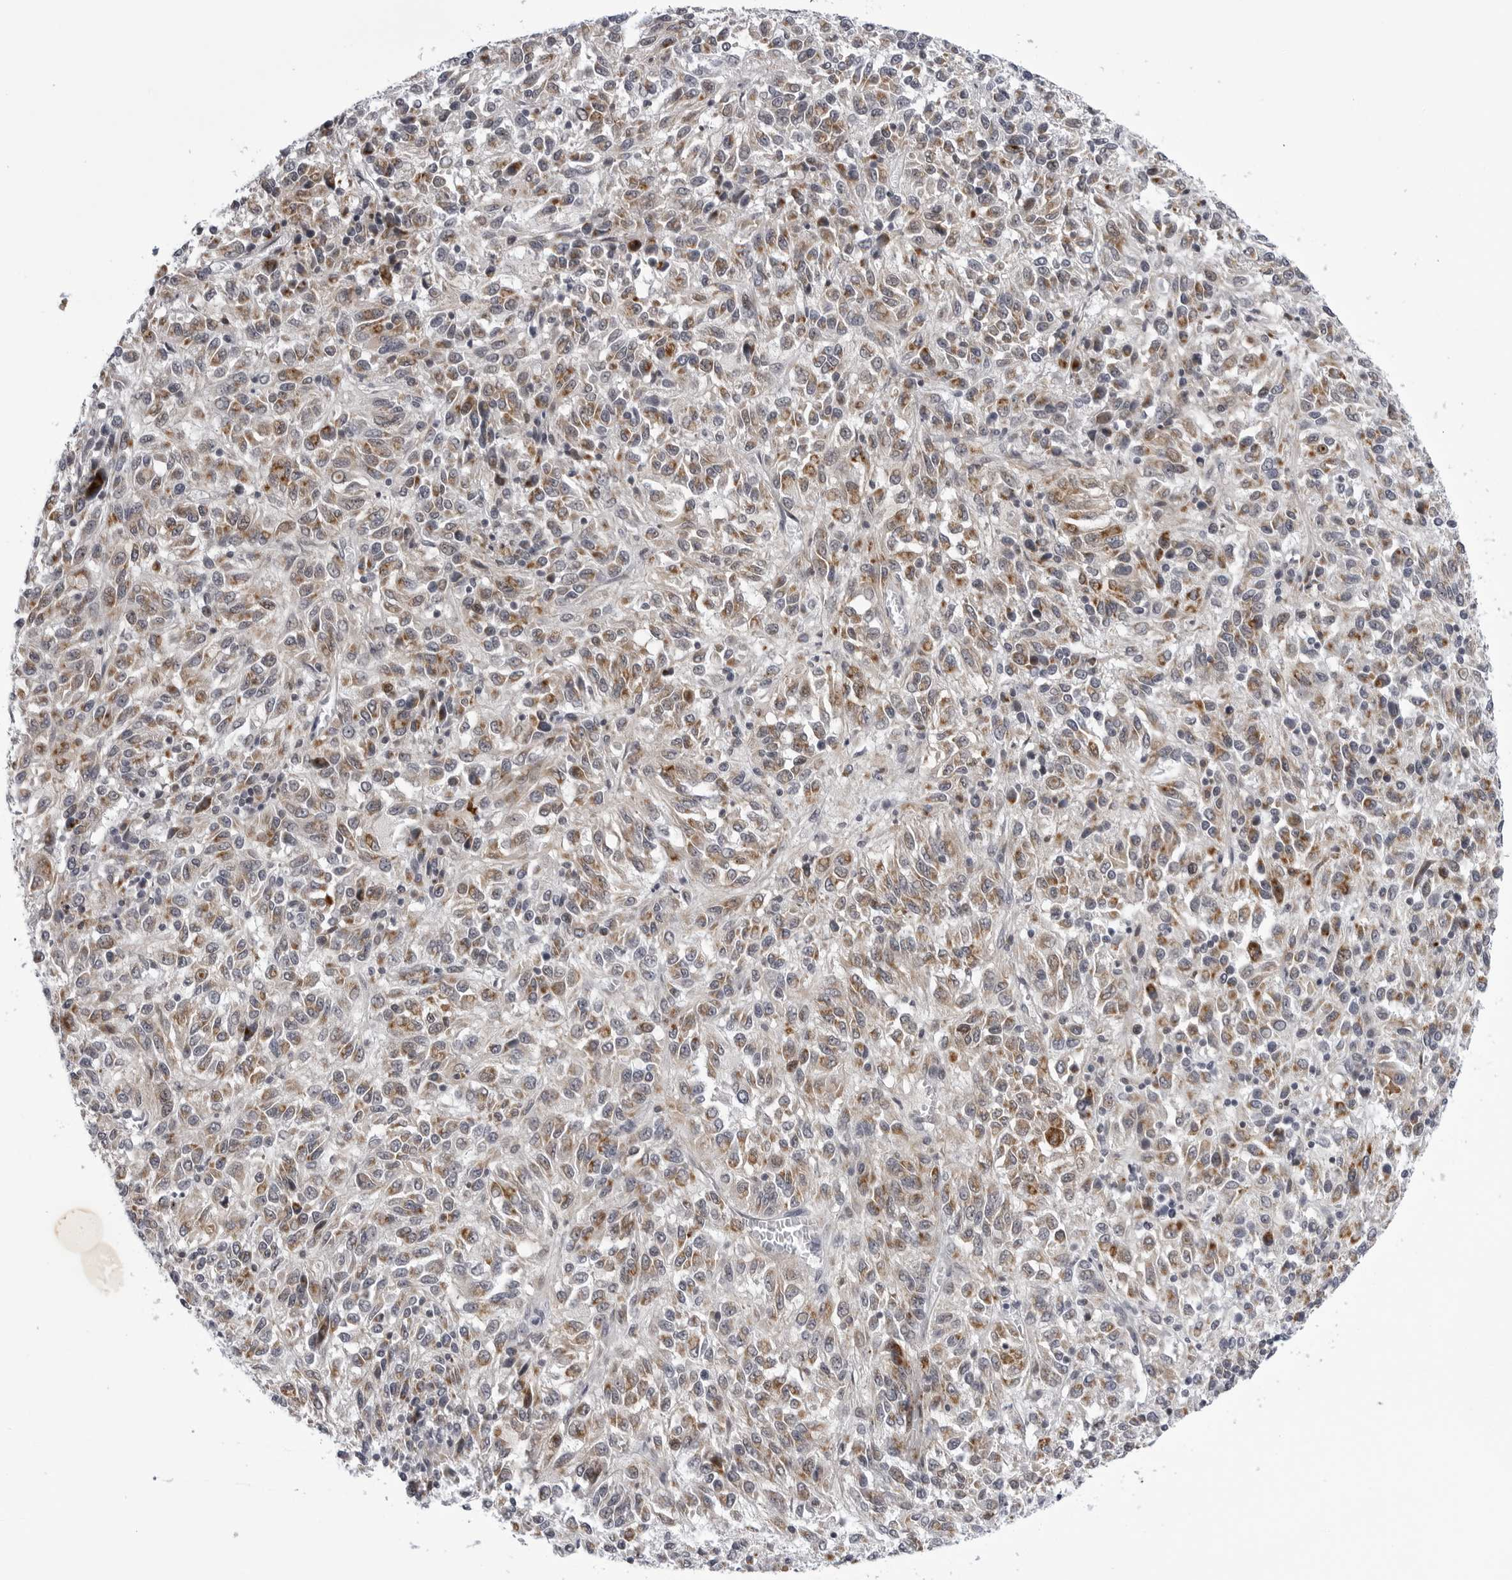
{"staining": {"intensity": "moderate", "quantity": "25%-75%", "location": "cytoplasmic/membranous"}, "tissue": "melanoma", "cell_type": "Tumor cells", "image_type": "cancer", "snomed": [{"axis": "morphology", "description": "Malignant melanoma, Metastatic site"}, {"axis": "topography", "description": "Lung"}], "caption": "A high-resolution histopathology image shows immunohistochemistry staining of malignant melanoma (metastatic site), which shows moderate cytoplasmic/membranous expression in about 25%-75% of tumor cells.", "gene": "CDK20", "patient": {"sex": "male", "age": 64}}